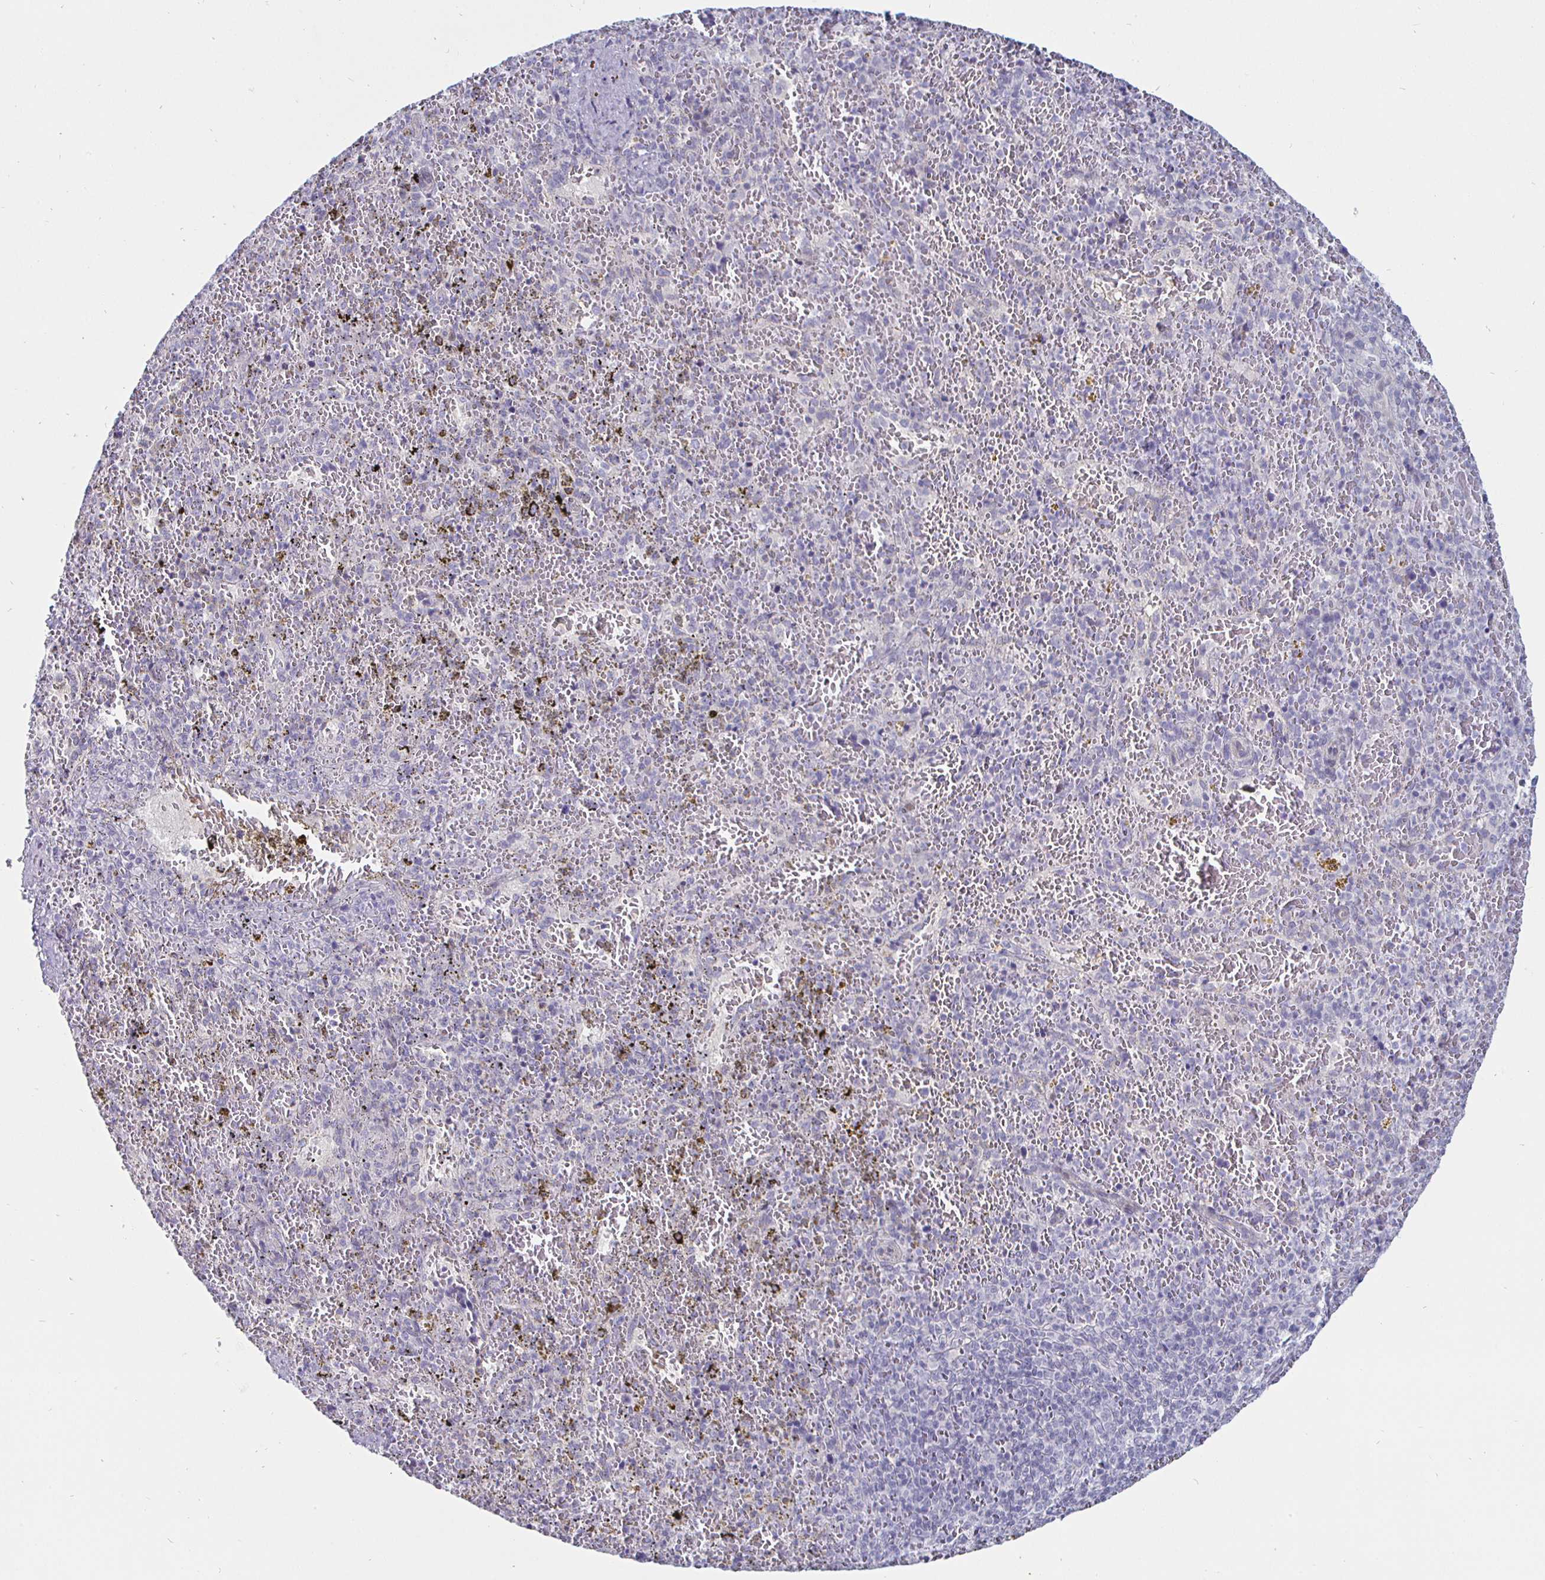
{"staining": {"intensity": "negative", "quantity": "none", "location": "none"}, "tissue": "spleen", "cell_type": "Cells in red pulp", "image_type": "normal", "snomed": [{"axis": "morphology", "description": "Normal tissue, NOS"}, {"axis": "topography", "description": "Spleen"}], "caption": "The micrograph demonstrates no significant positivity in cells in red pulp of spleen. (Brightfield microscopy of DAB (3,3'-diaminobenzidine) immunohistochemistry at high magnification).", "gene": "DMRTB1", "patient": {"sex": "female", "age": 50}}